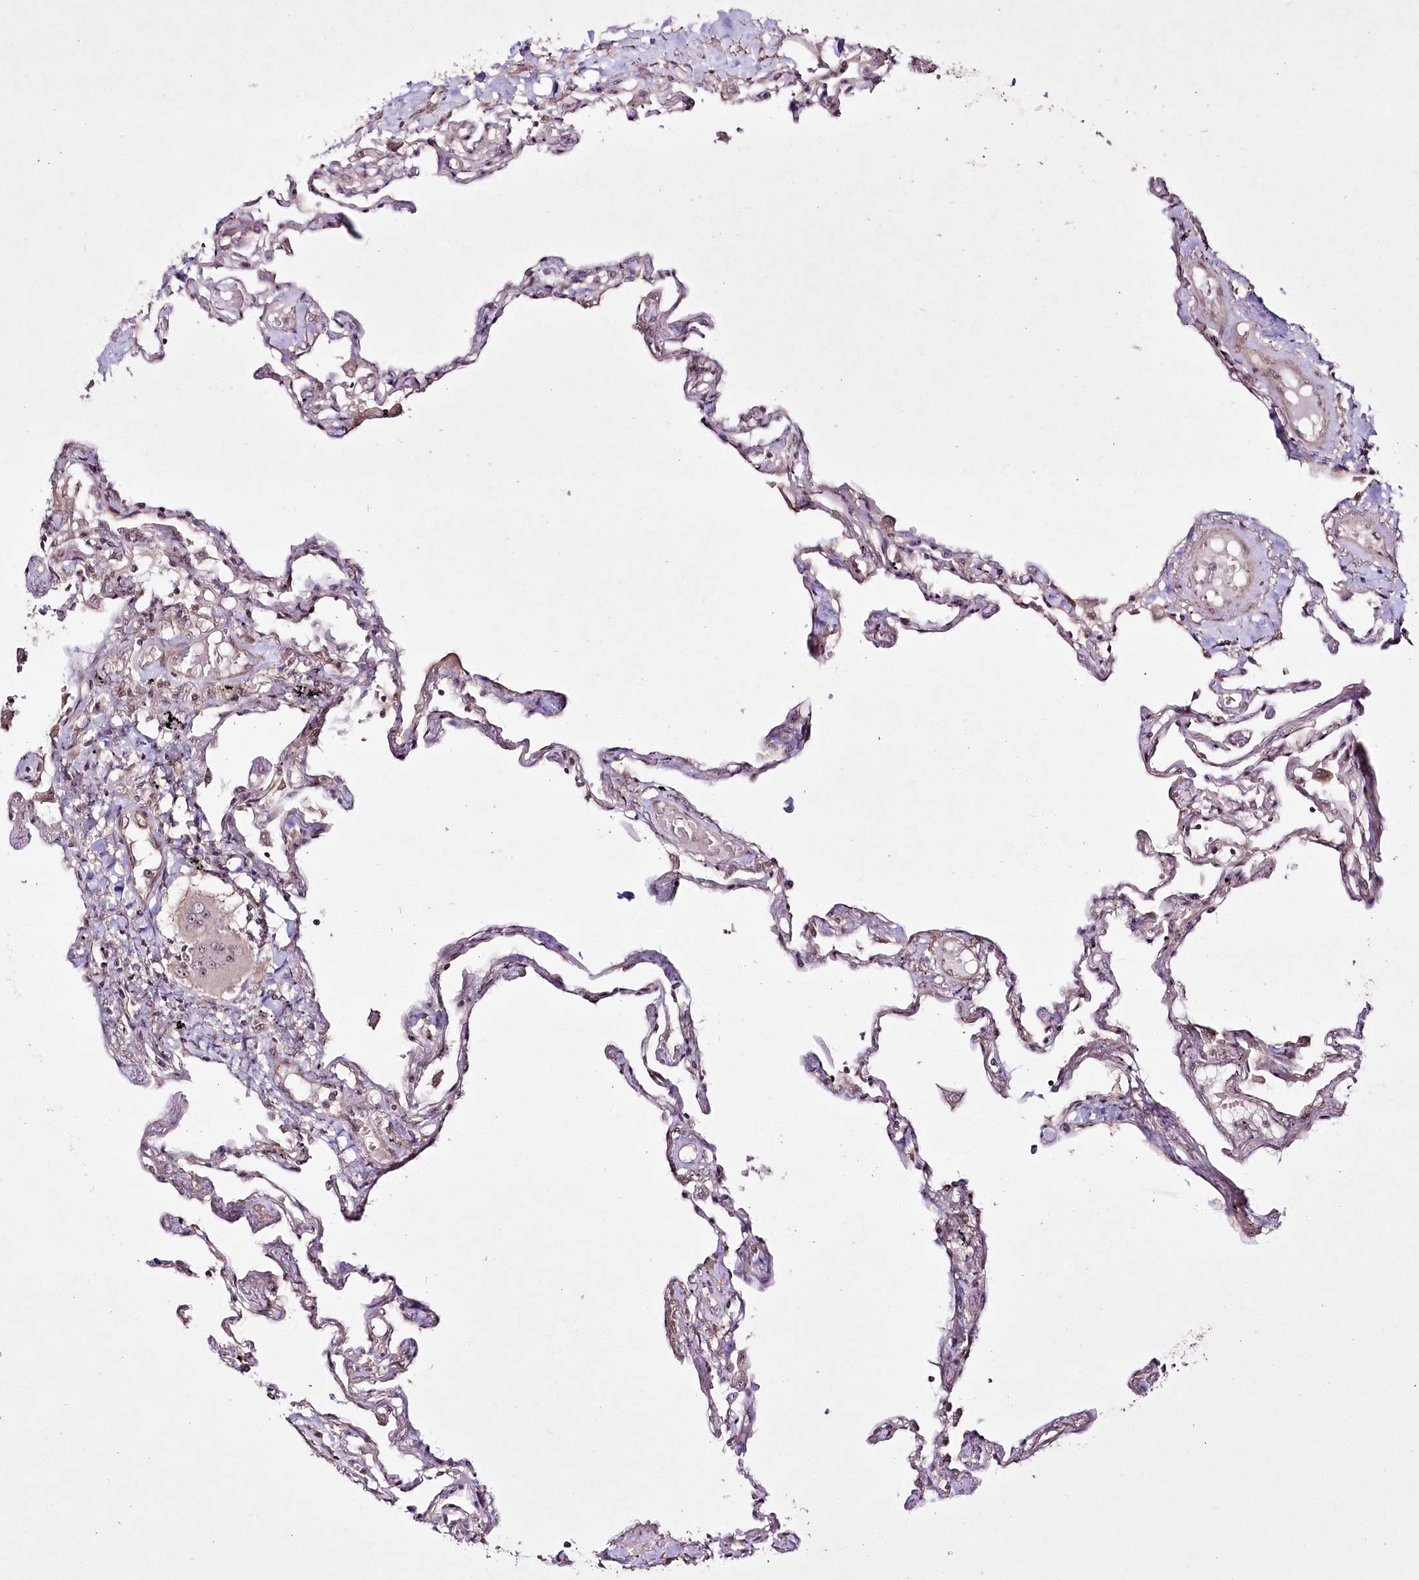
{"staining": {"intensity": "weak", "quantity": "25%-75%", "location": "nuclear"}, "tissue": "lung", "cell_type": "Alveolar cells", "image_type": "normal", "snomed": [{"axis": "morphology", "description": "Normal tissue, NOS"}, {"axis": "topography", "description": "Lung"}], "caption": "Human lung stained with a brown dye reveals weak nuclear positive positivity in approximately 25%-75% of alveolar cells.", "gene": "CCDC59", "patient": {"sex": "female", "age": 67}}